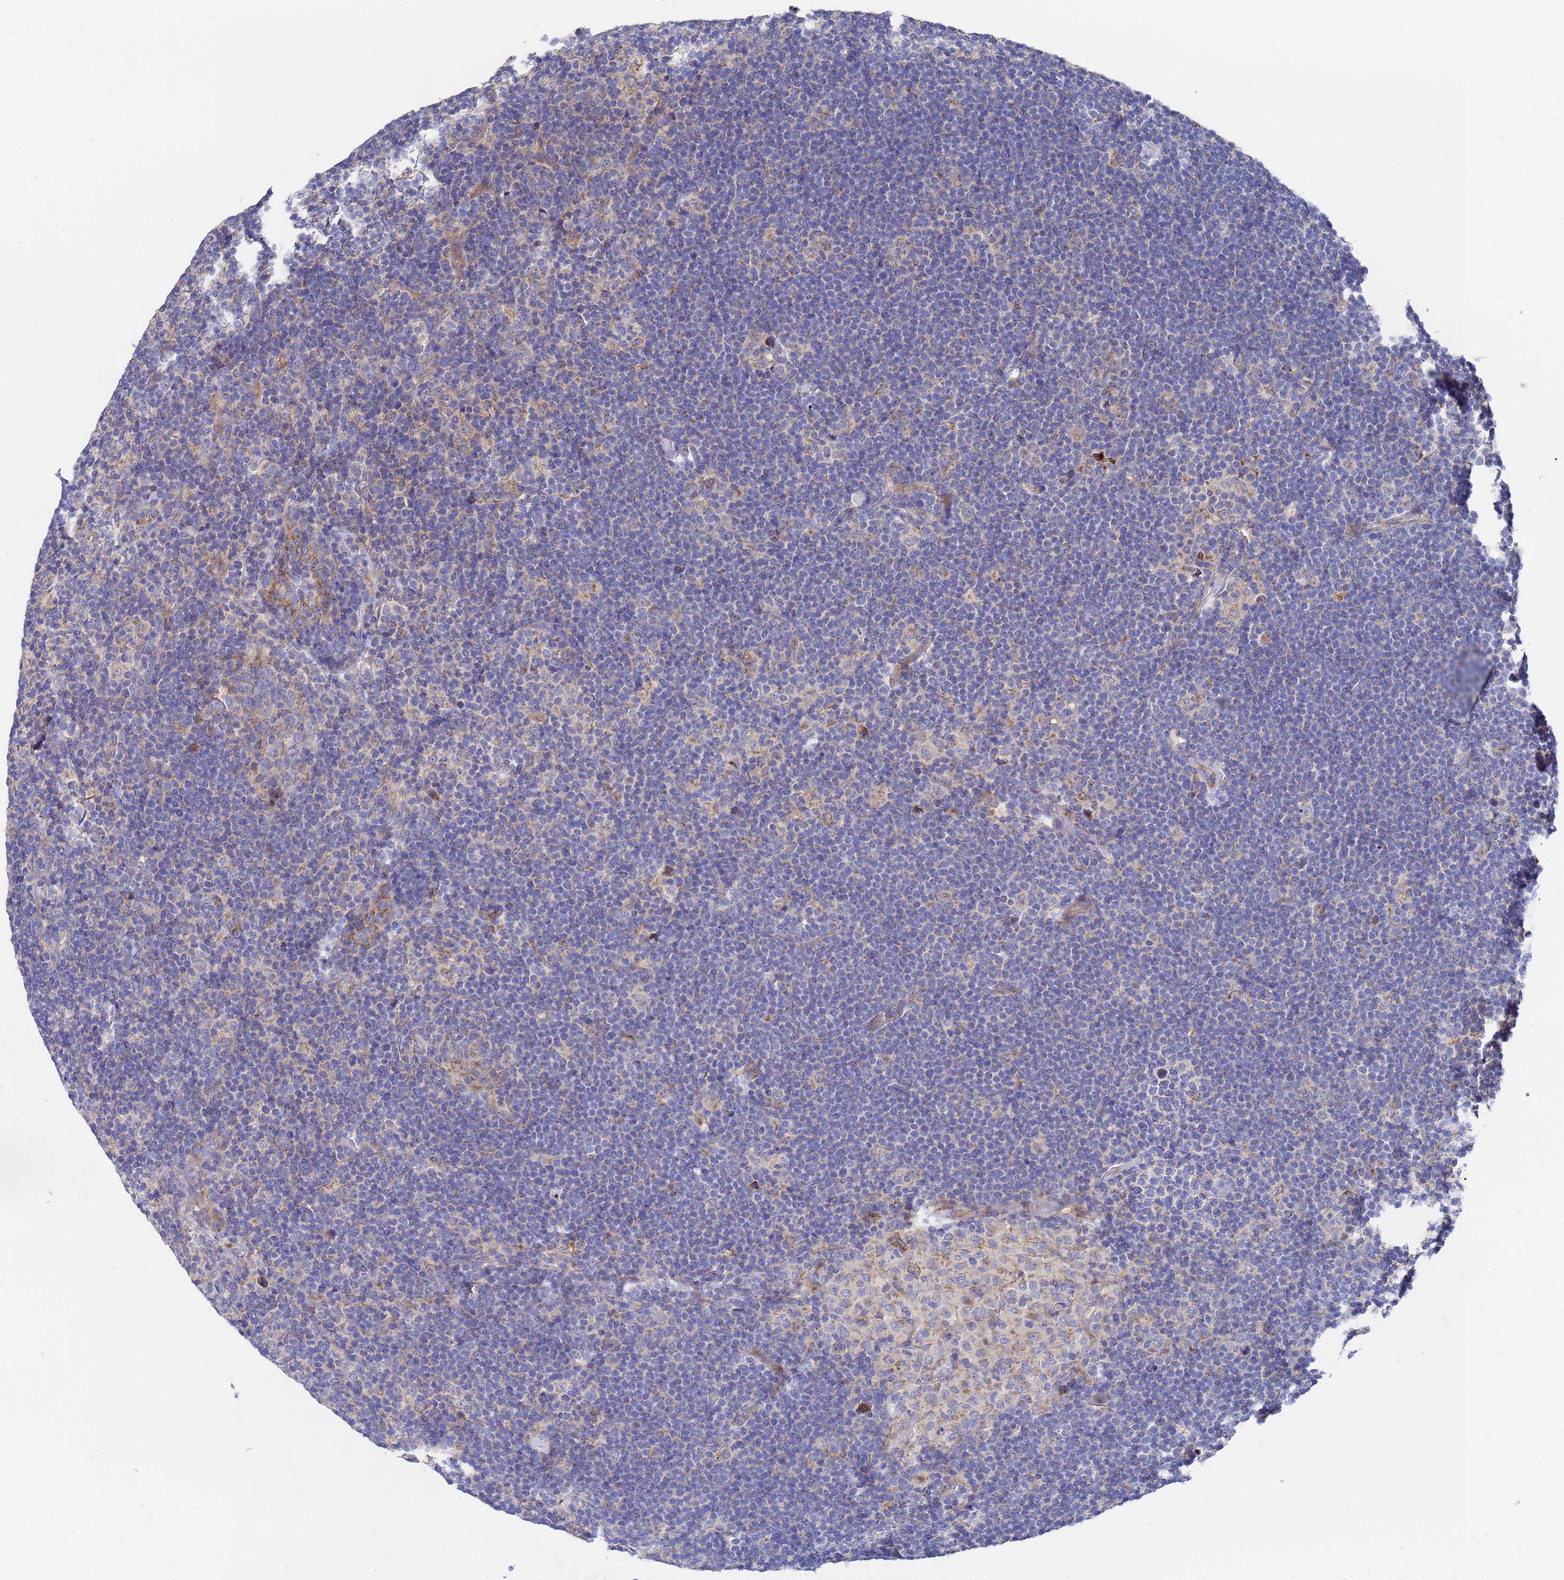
{"staining": {"intensity": "negative", "quantity": "none", "location": "none"}, "tissue": "lymphoma", "cell_type": "Tumor cells", "image_type": "cancer", "snomed": [{"axis": "morphology", "description": "Hodgkin's disease, NOS"}, {"axis": "topography", "description": "Lymph node"}], "caption": "A micrograph of lymphoma stained for a protein demonstrates no brown staining in tumor cells.", "gene": "FAHD2A", "patient": {"sex": "female", "age": 57}}